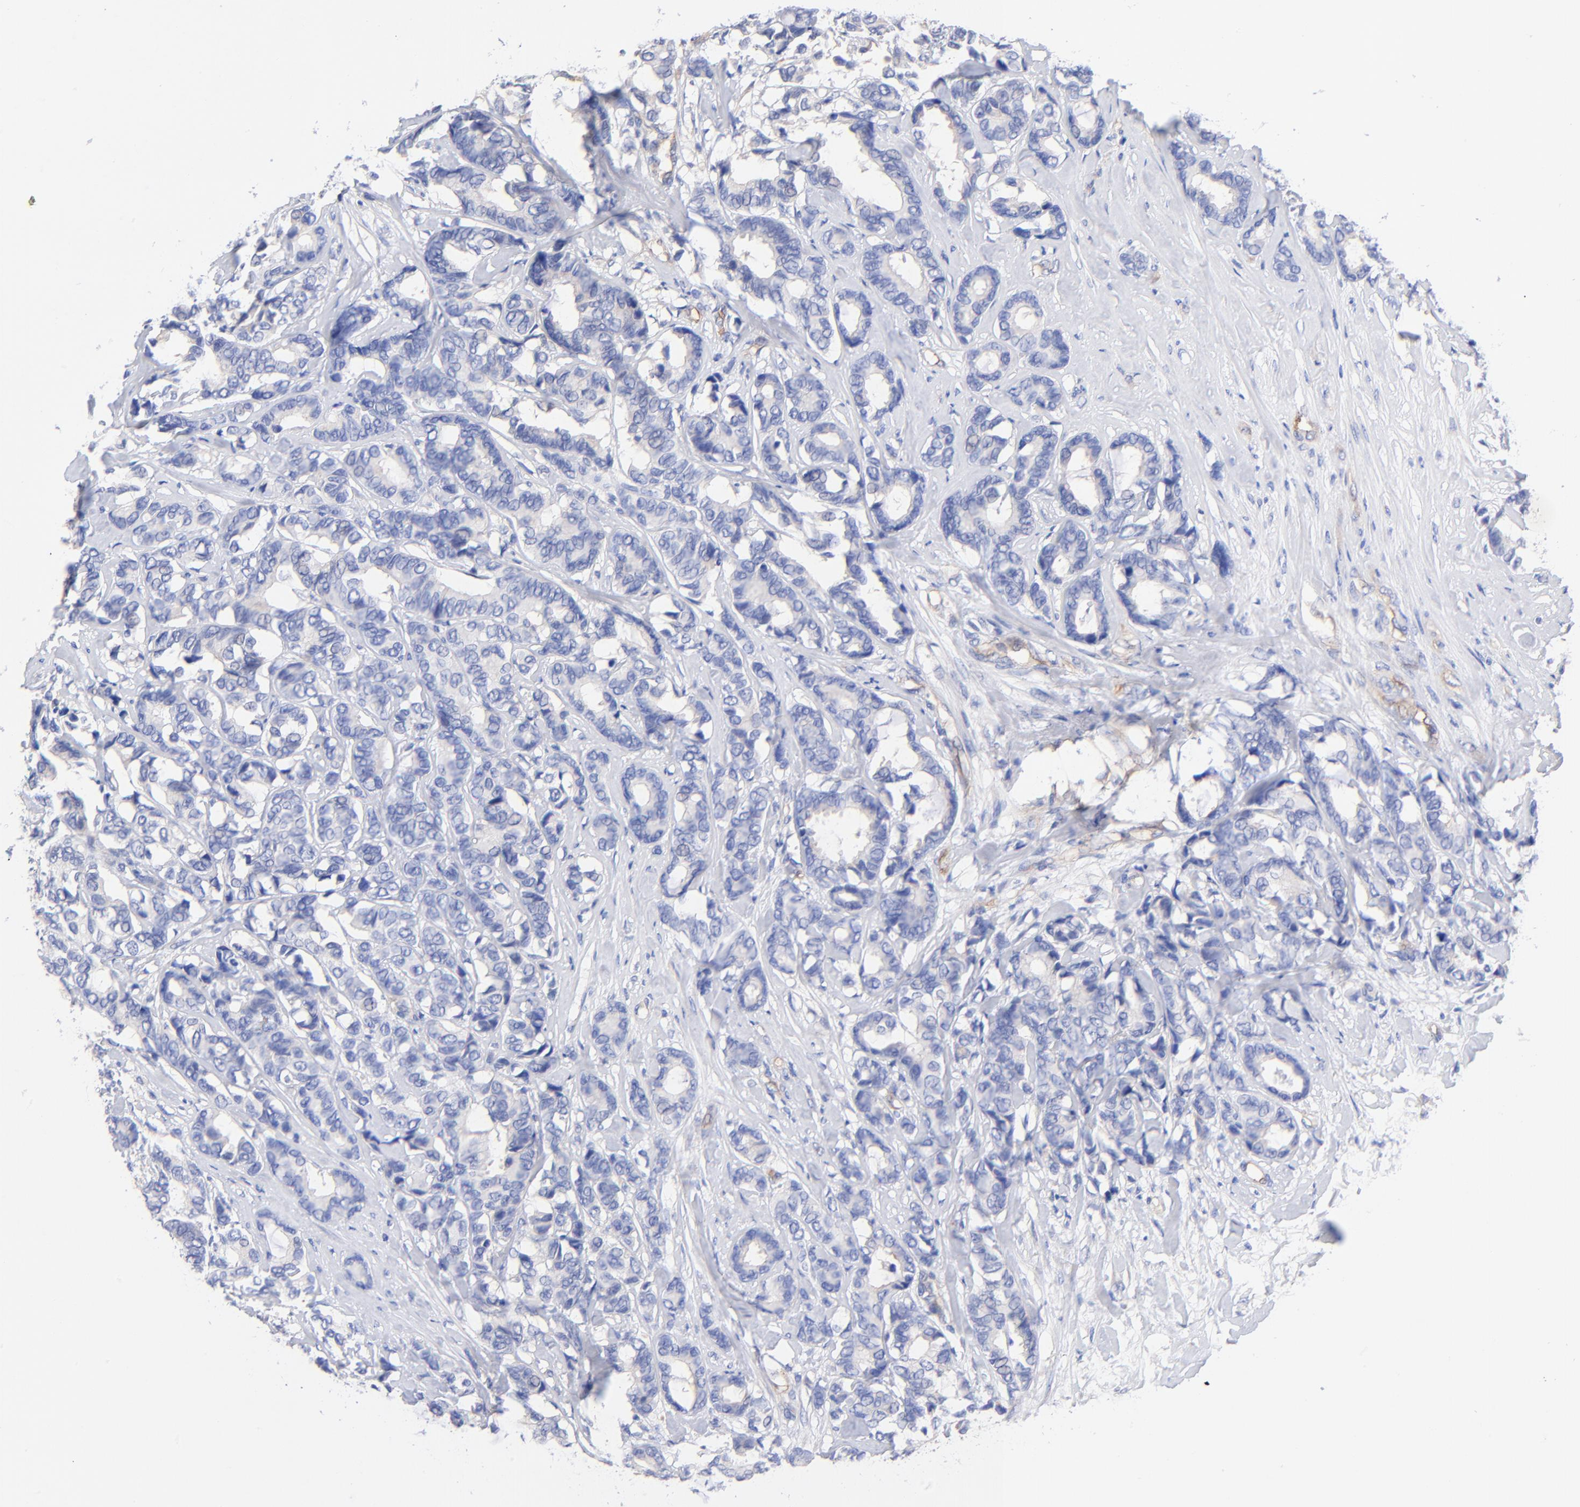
{"staining": {"intensity": "negative", "quantity": "none", "location": "none"}, "tissue": "breast cancer", "cell_type": "Tumor cells", "image_type": "cancer", "snomed": [{"axis": "morphology", "description": "Duct carcinoma"}, {"axis": "topography", "description": "Breast"}], "caption": "There is no significant staining in tumor cells of breast cancer (intraductal carcinoma).", "gene": "SLC44A2", "patient": {"sex": "female", "age": 87}}